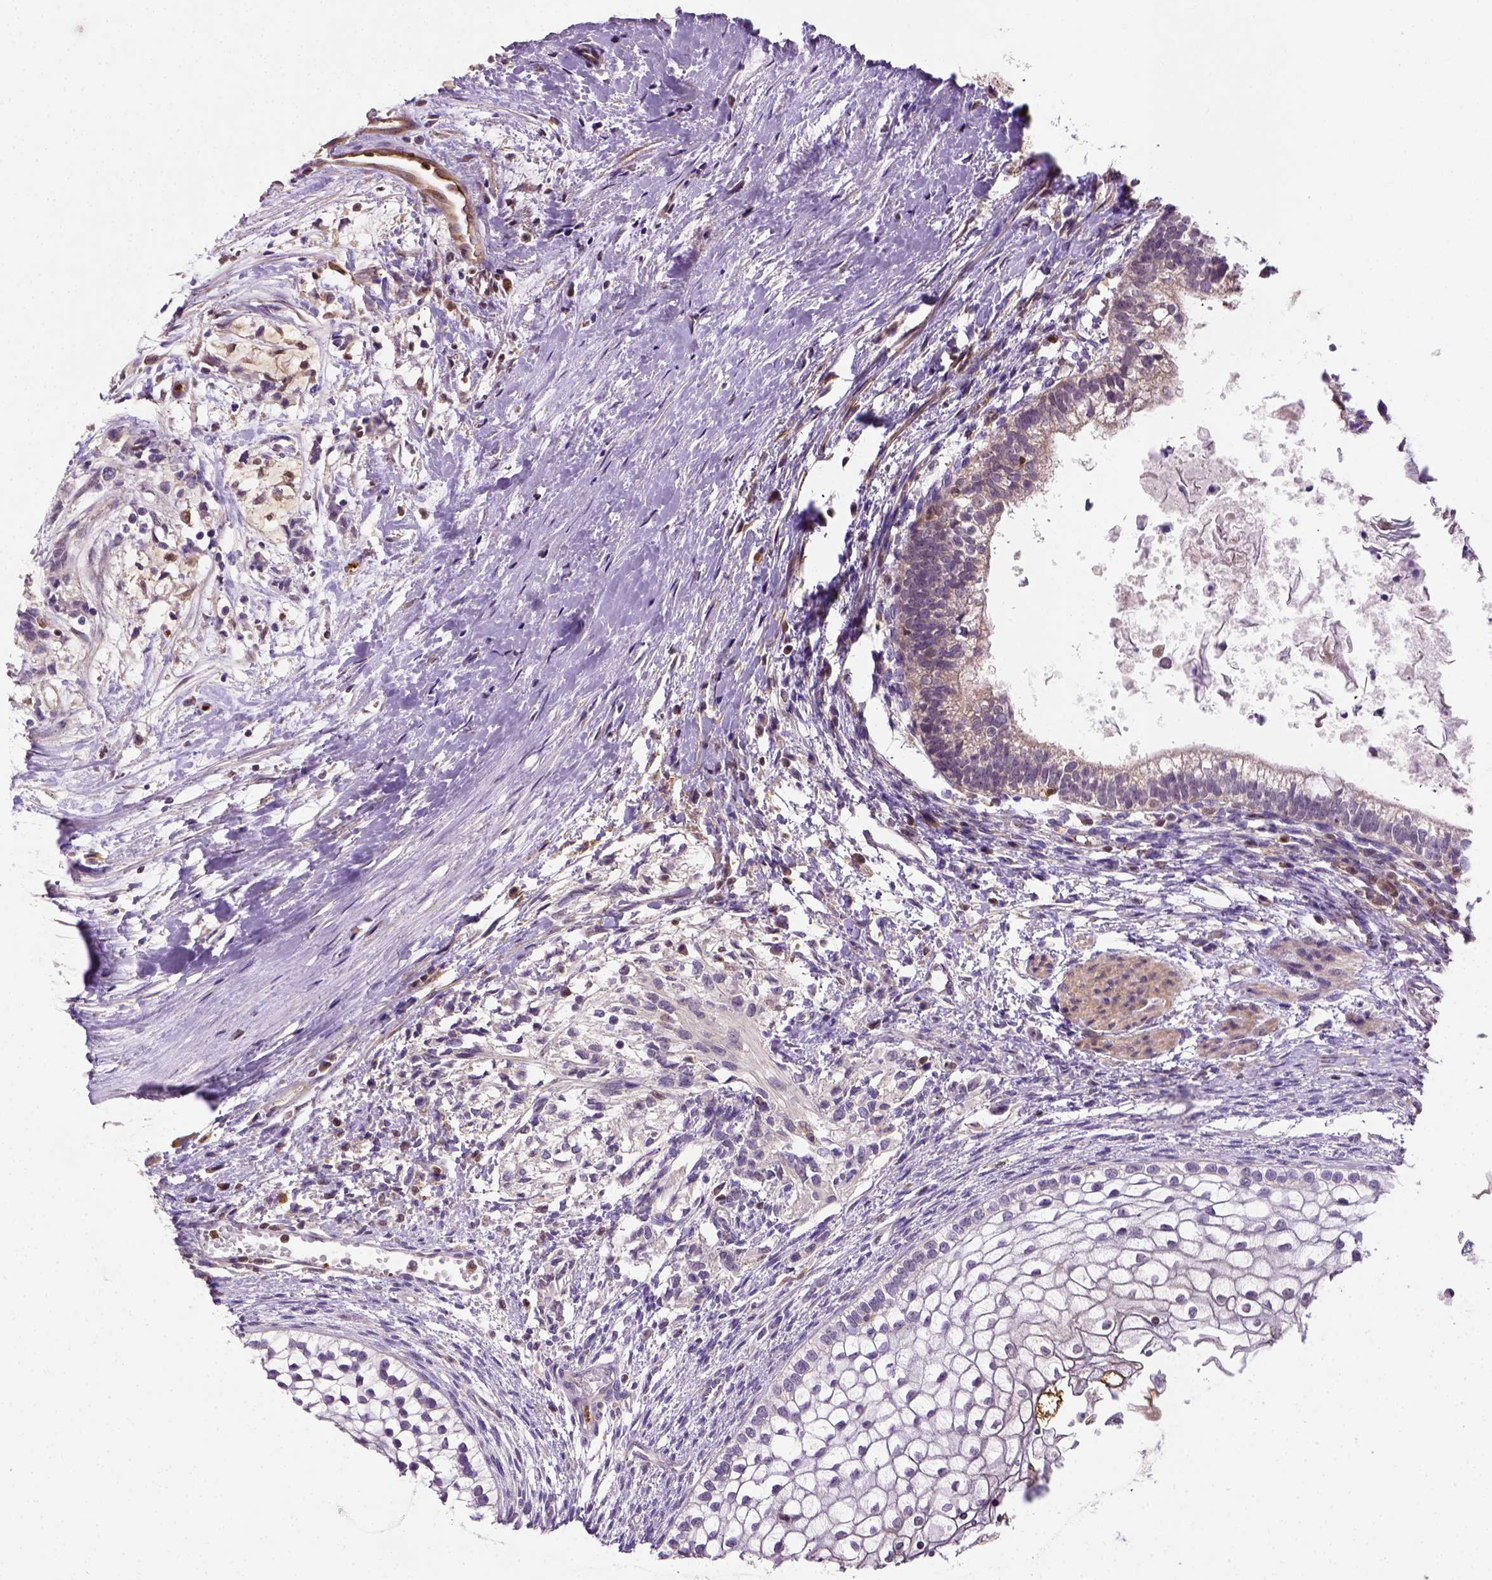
{"staining": {"intensity": "negative", "quantity": "none", "location": "none"}, "tissue": "testis cancer", "cell_type": "Tumor cells", "image_type": "cancer", "snomed": [{"axis": "morphology", "description": "Carcinoma, Embryonal, NOS"}, {"axis": "topography", "description": "Testis"}], "caption": "Immunohistochemistry image of neoplastic tissue: testis cancer stained with DAB (3,3'-diaminobenzidine) reveals no significant protein expression in tumor cells. (Brightfield microscopy of DAB (3,3'-diaminobenzidine) immunohistochemistry at high magnification).", "gene": "MATK", "patient": {"sex": "male", "age": 37}}